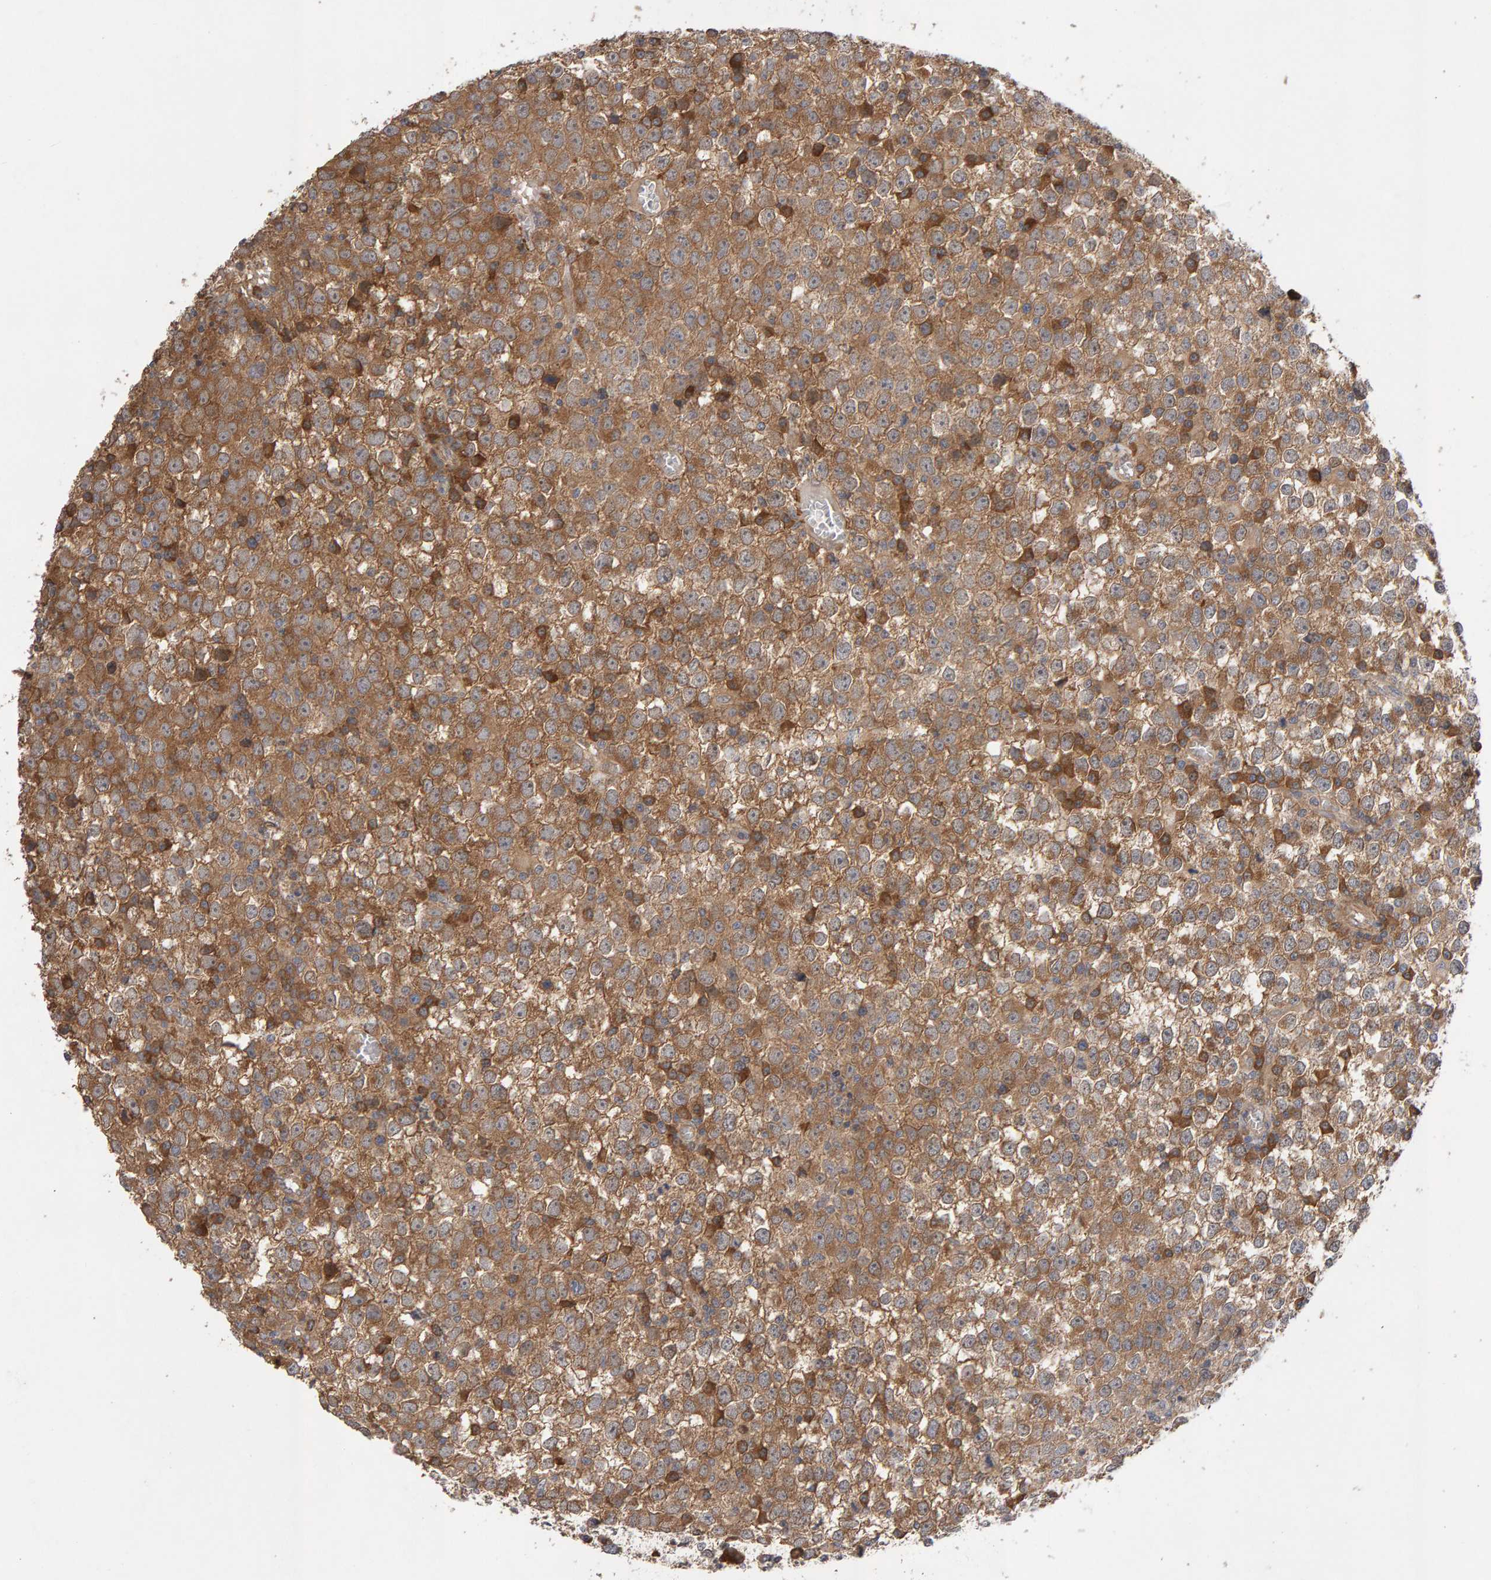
{"staining": {"intensity": "moderate", "quantity": ">75%", "location": "cytoplasmic/membranous"}, "tissue": "testis cancer", "cell_type": "Tumor cells", "image_type": "cancer", "snomed": [{"axis": "morphology", "description": "Seminoma, NOS"}, {"axis": "topography", "description": "Testis"}], "caption": "A medium amount of moderate cytoplasmic/membranous staining is seen in about >75% of tumor cells in seminoma (testis) tissue. The staining was performed using DAB (3,3'-diaminobenzidine) to visualize the protein expression in brown, while the nuclei were stained in blue with hematoxylin (Magnification: 20x).", "gene": "RNF19A", "patient": {"sex": "male", "age": 65}}